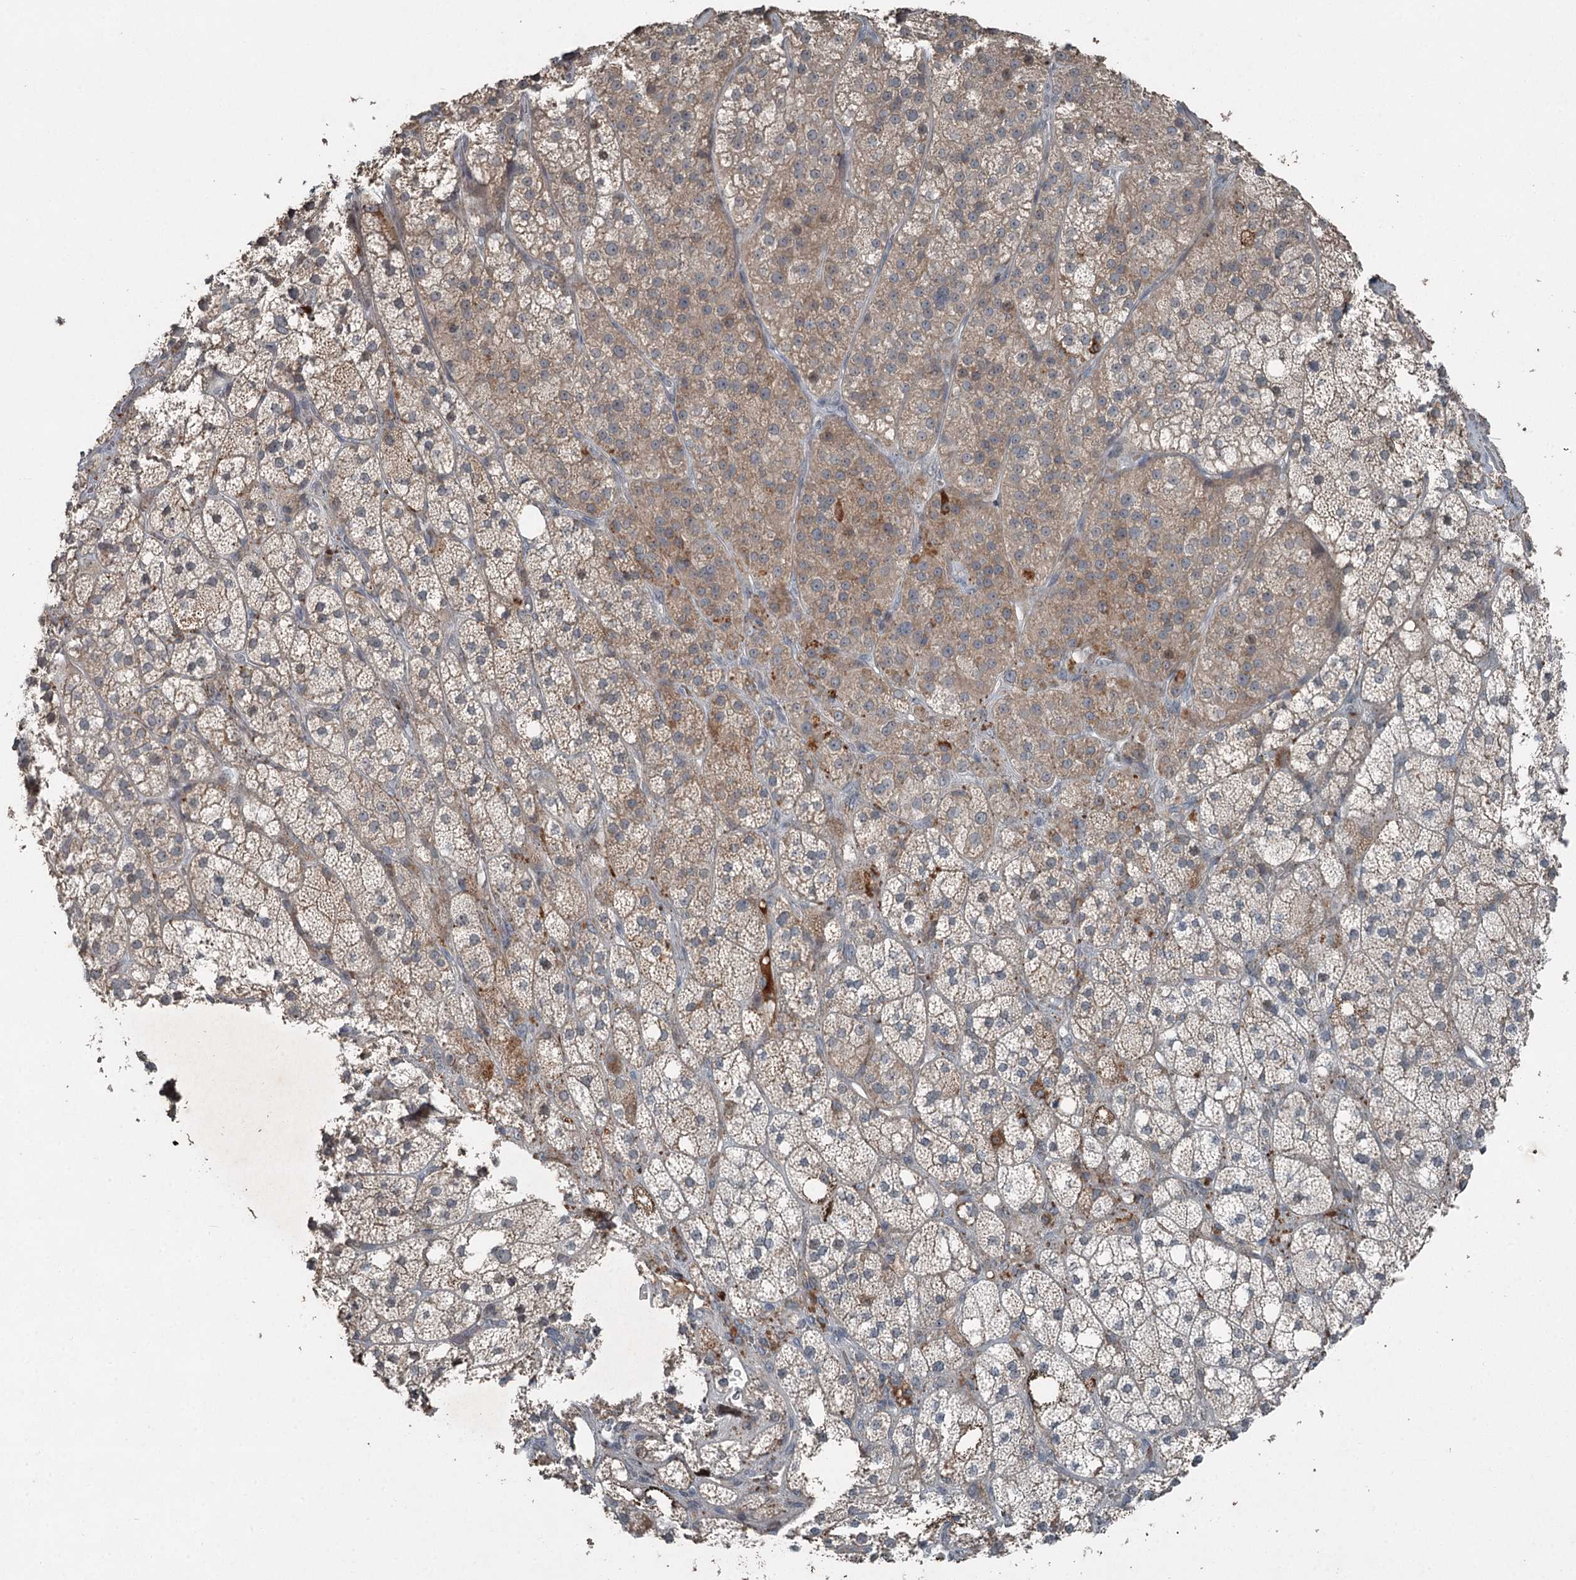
{"staining": {"intensity": "moderate", "quantity": "25%-75%", "location": "cytoplasmic/membranous"}, "tissue": "adrenal gland", "cell_type": "Glandular cells", "image_type": "normal", "snomed": [{"axis": "morphology", "description": "Normal tissue, NOS"}, {"axis": "topography", "description": "Adrenal gland"}], "caption": "A high-resolution histopathology image shows IHC staining of normal adrenal gland, which reveals moderate cytoplasmic/membranous staining in about 25%-75% of glandular cells.", "gene": "SLC39A8", "patient": {"sex": "male", "age": 61}}